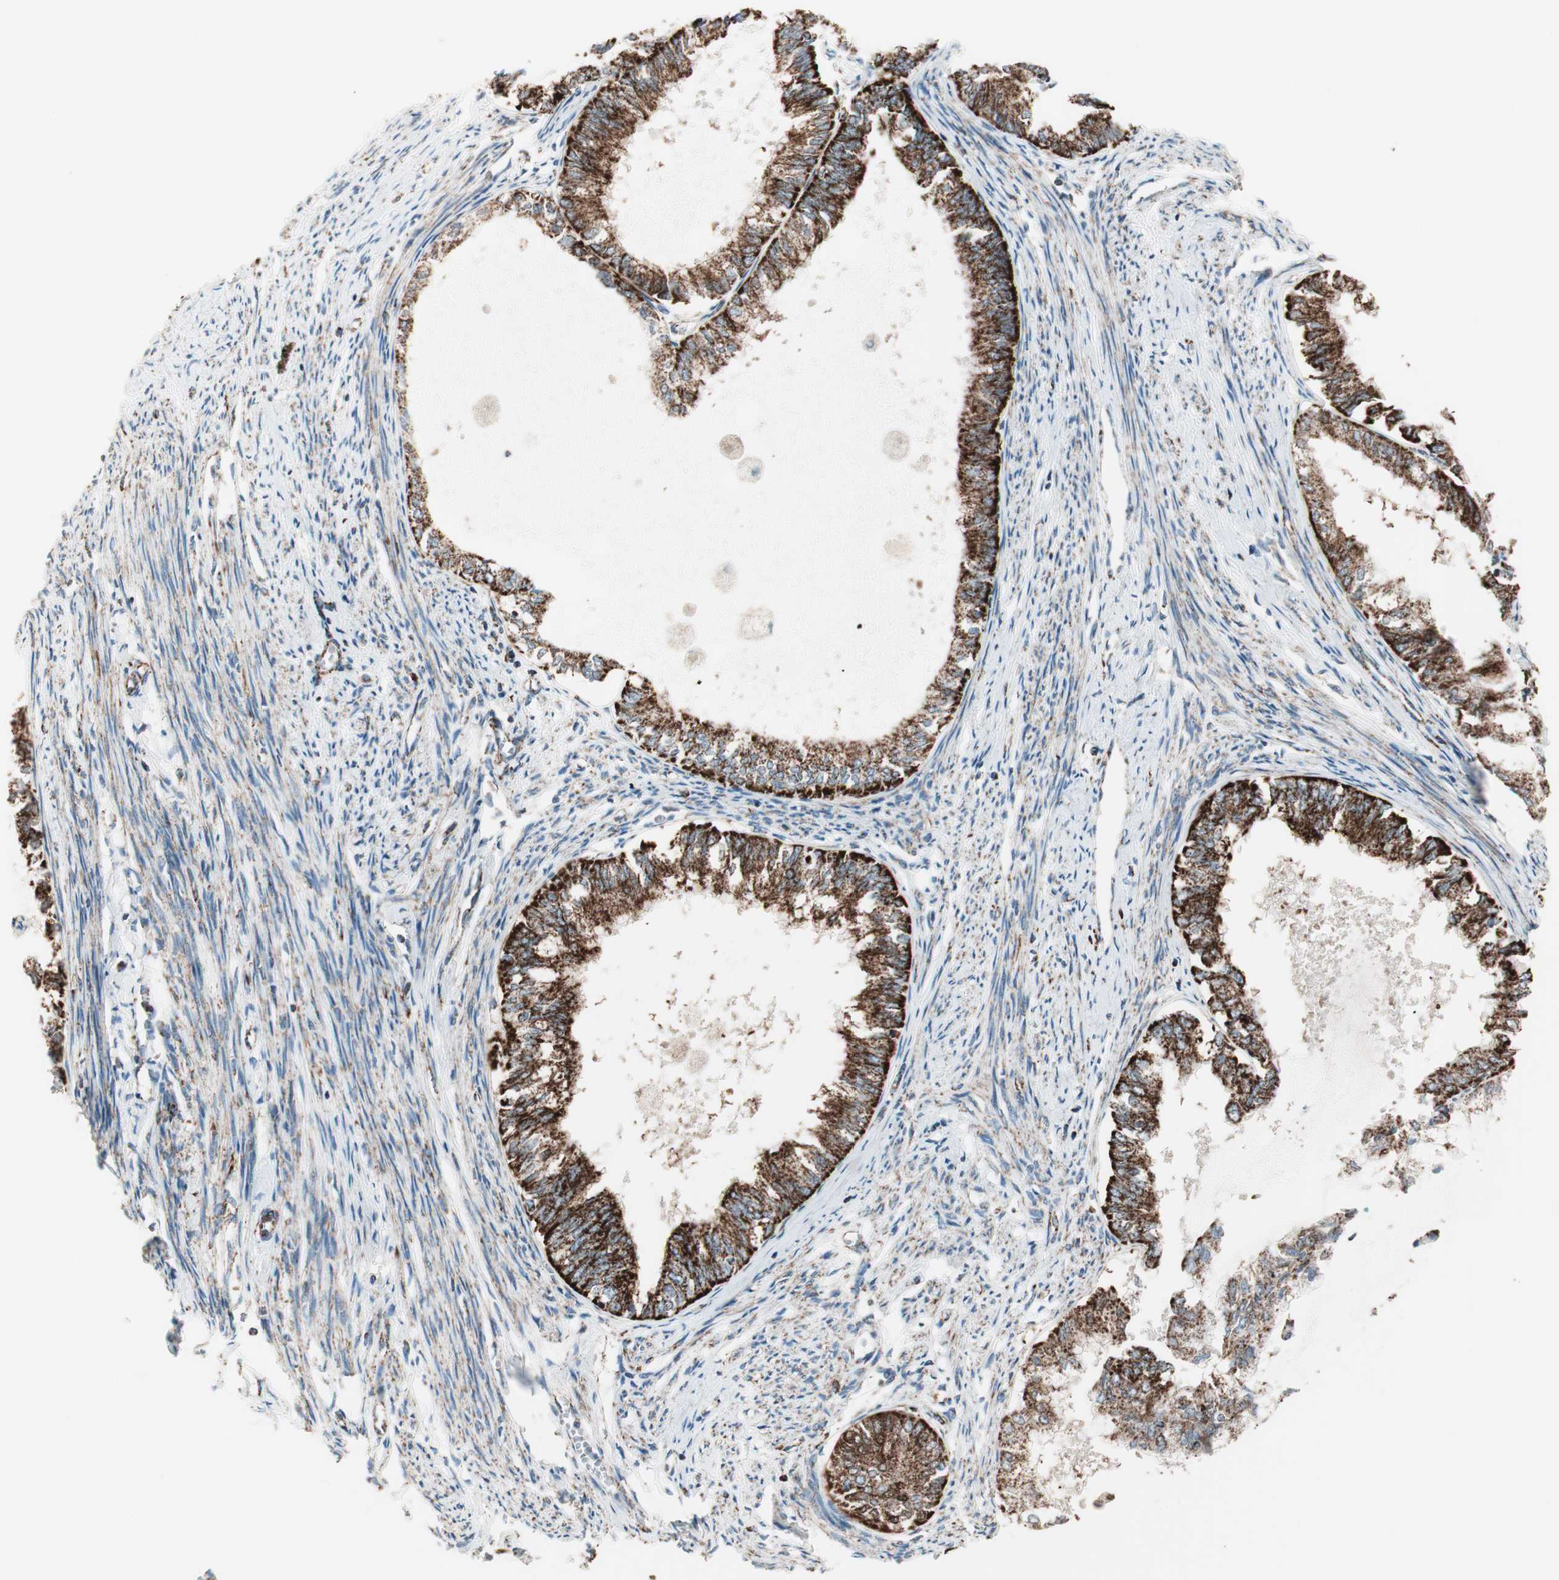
{"staining": {"intensity": "strong", "quantity": ">75%", "location": "cytoplasmic/membranous"}, "tissue": "endometrial cancer", "cell_type": "Tumor cells", "image_type": "cancer", "snomed": [{"axis": "morphology", "description": "Adenocarcinoma, NOS"}, {"axis": "topography", "description": "Endometrium"}], "caption": "Immunohistochemical staining of endometrial adenocarcinoma demonstrates high levels of strong cytoplasmic/membranous protein positivity in approximately >75% of tumor cells.", "gene": "TOMM22", "patient": {"sex": "female", "age": 86}}